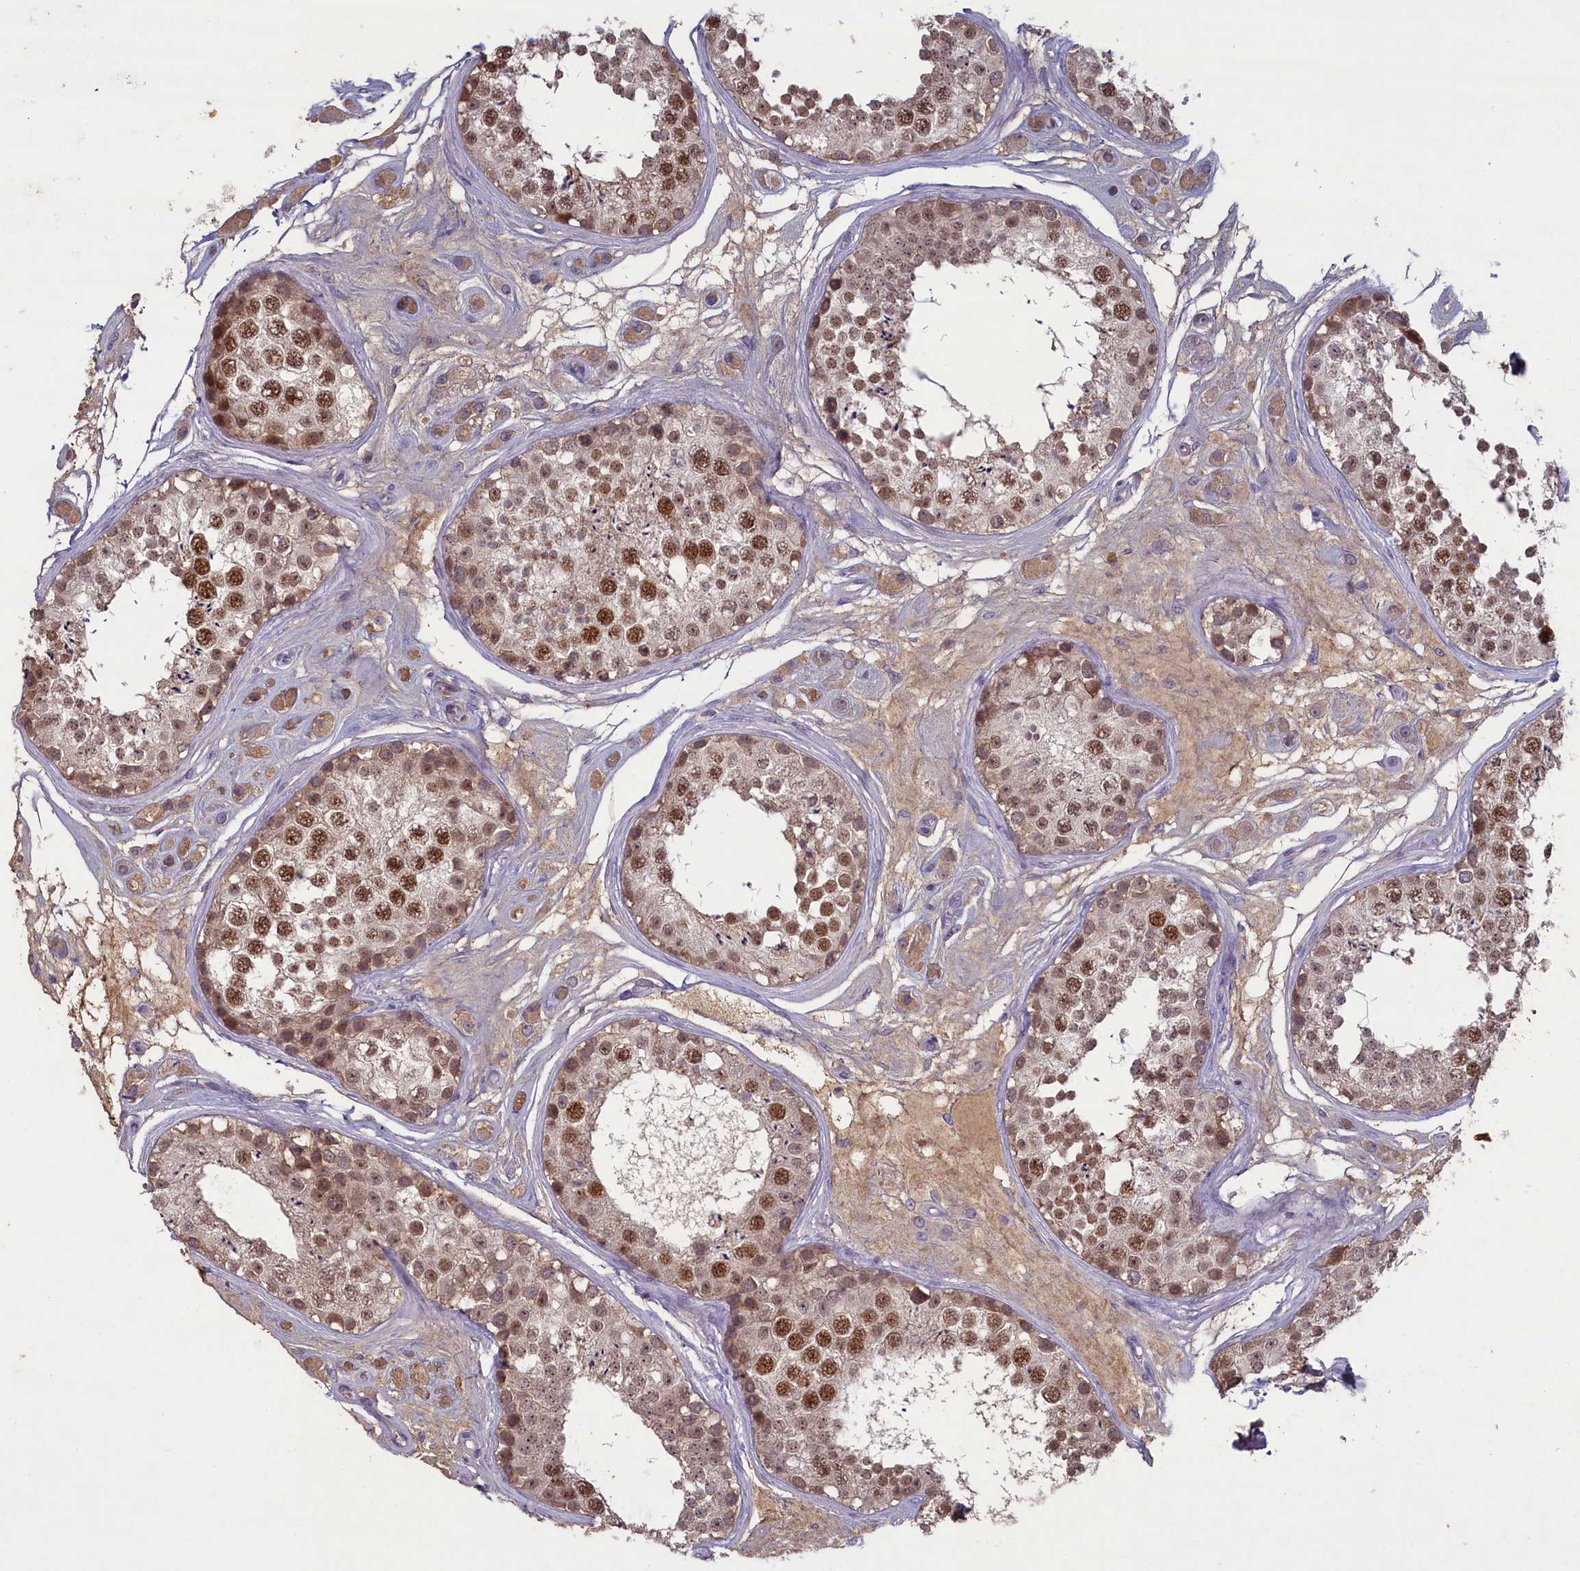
{"staining": {"intensity": "moderate", "quantity": ">75%", "location": "nuclear"}, "tissue": "testis", "cell_type": "Cells in seminiferous ducts", "image_type": "normal", "snomed": [{"axis": "morphology", "description": "Normal tissue, NOS"}, {"axis": "topography", "description": "Testis"}], "caption": "A brown stain highlights moderate nuclear staining of a protein in cells in seminiferous ducts of unremarkable testis. The staining was performed using DAB, with brown indicating positive protein expression. Nuclei are stained blue with hematoxylin.", "gene": "ATF7IP2", "patient": {"sex": "male", "age": 25}}